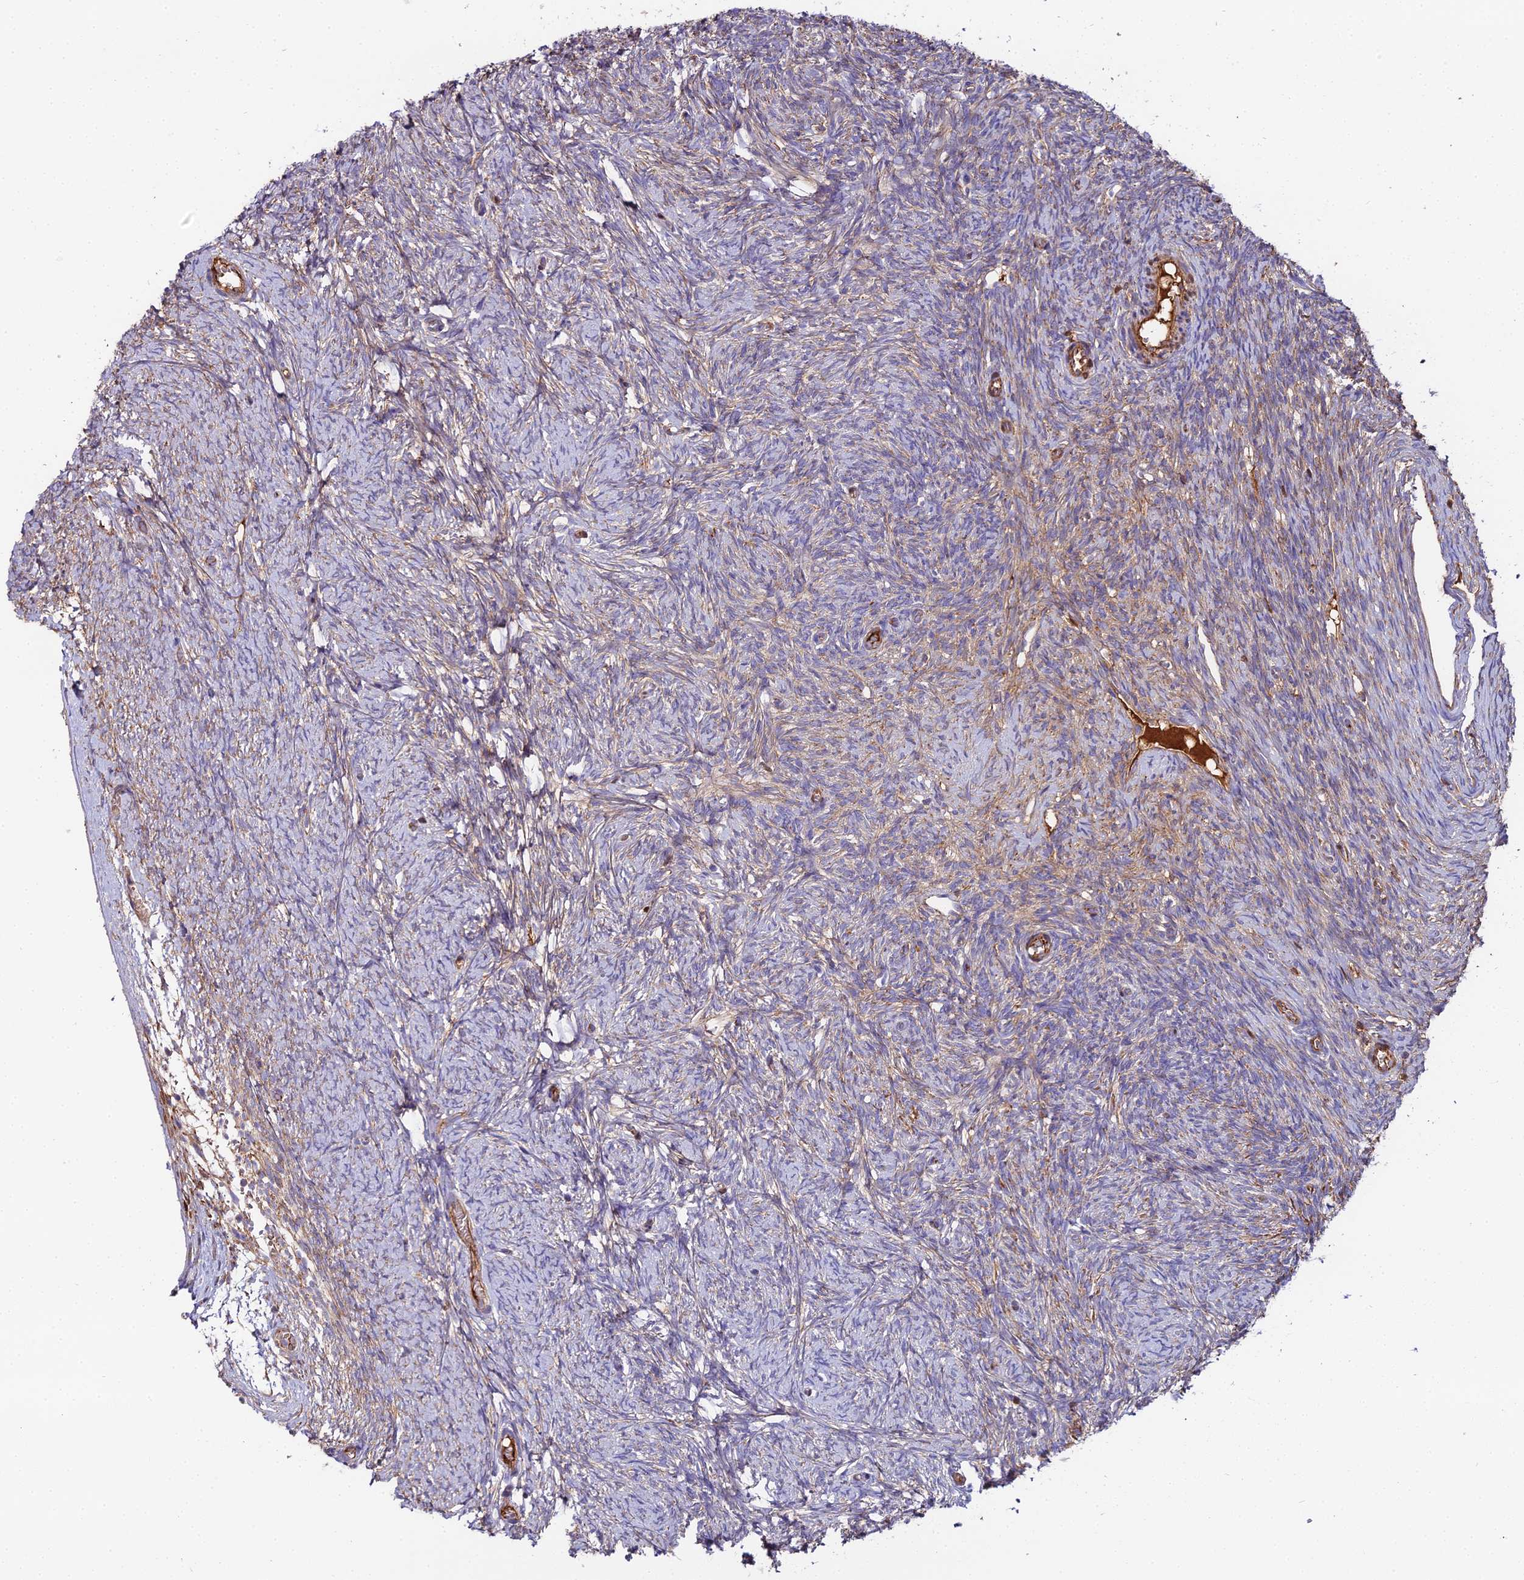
{"staining": {"intensity": "negative", "quantity": "none", "location": "none"}, "tissue": "ovary", "cell_type": "Ovarian stroma cells", "image_type": "normal", "snomed": [{"axis": "morphology", "description": "Normal tissue, NOS"}, {"axis": "topography", "description": "Ovary"}], "caption": "This is an immunohistochemistry photomicrograph of benign human ovary. There is no staining in ovarian stroma cells.", "gene": "BEX4", "patient": {"sex": "female", "age": 44}}